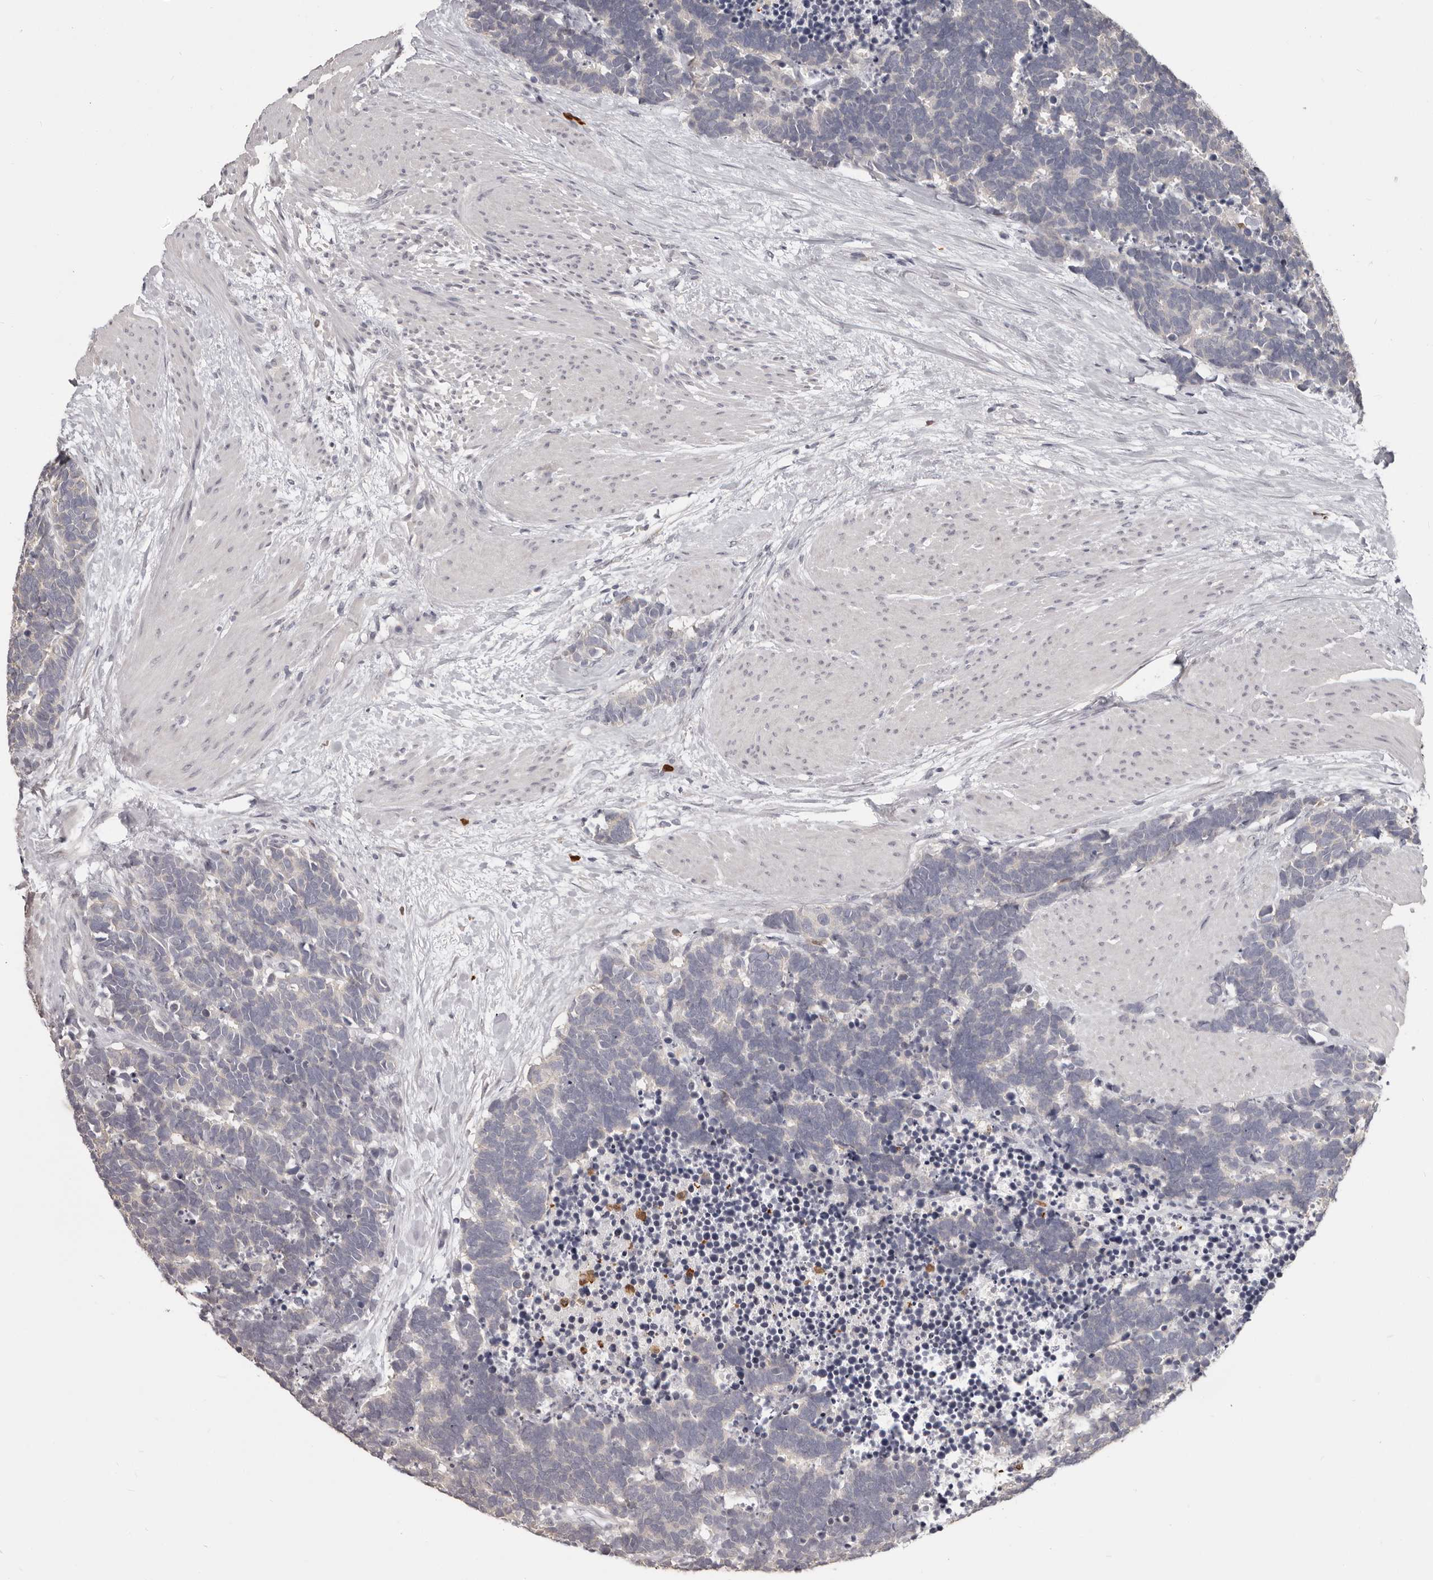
{"staining": {"intensity": "negative", "quantity": "none", "location": "none"}, "tissue": "carcinoid", "cell_type": "Tumor cells", "image_type": "cancer", "snomed": [{"axis": "morphology", "description": "Carcinoma, NOS"}, {"axis": "morphology", "description": "Carcinoid, malignant, NOS"}, {"axis": "topography", "description": "Urinary bladder"}], "caption": "Carcinoma was stained to show a protein in brown. There is no significant positivity in tumor cells.", "gene": "GPR157", "patient": {"sex": "male", "age": 57}}